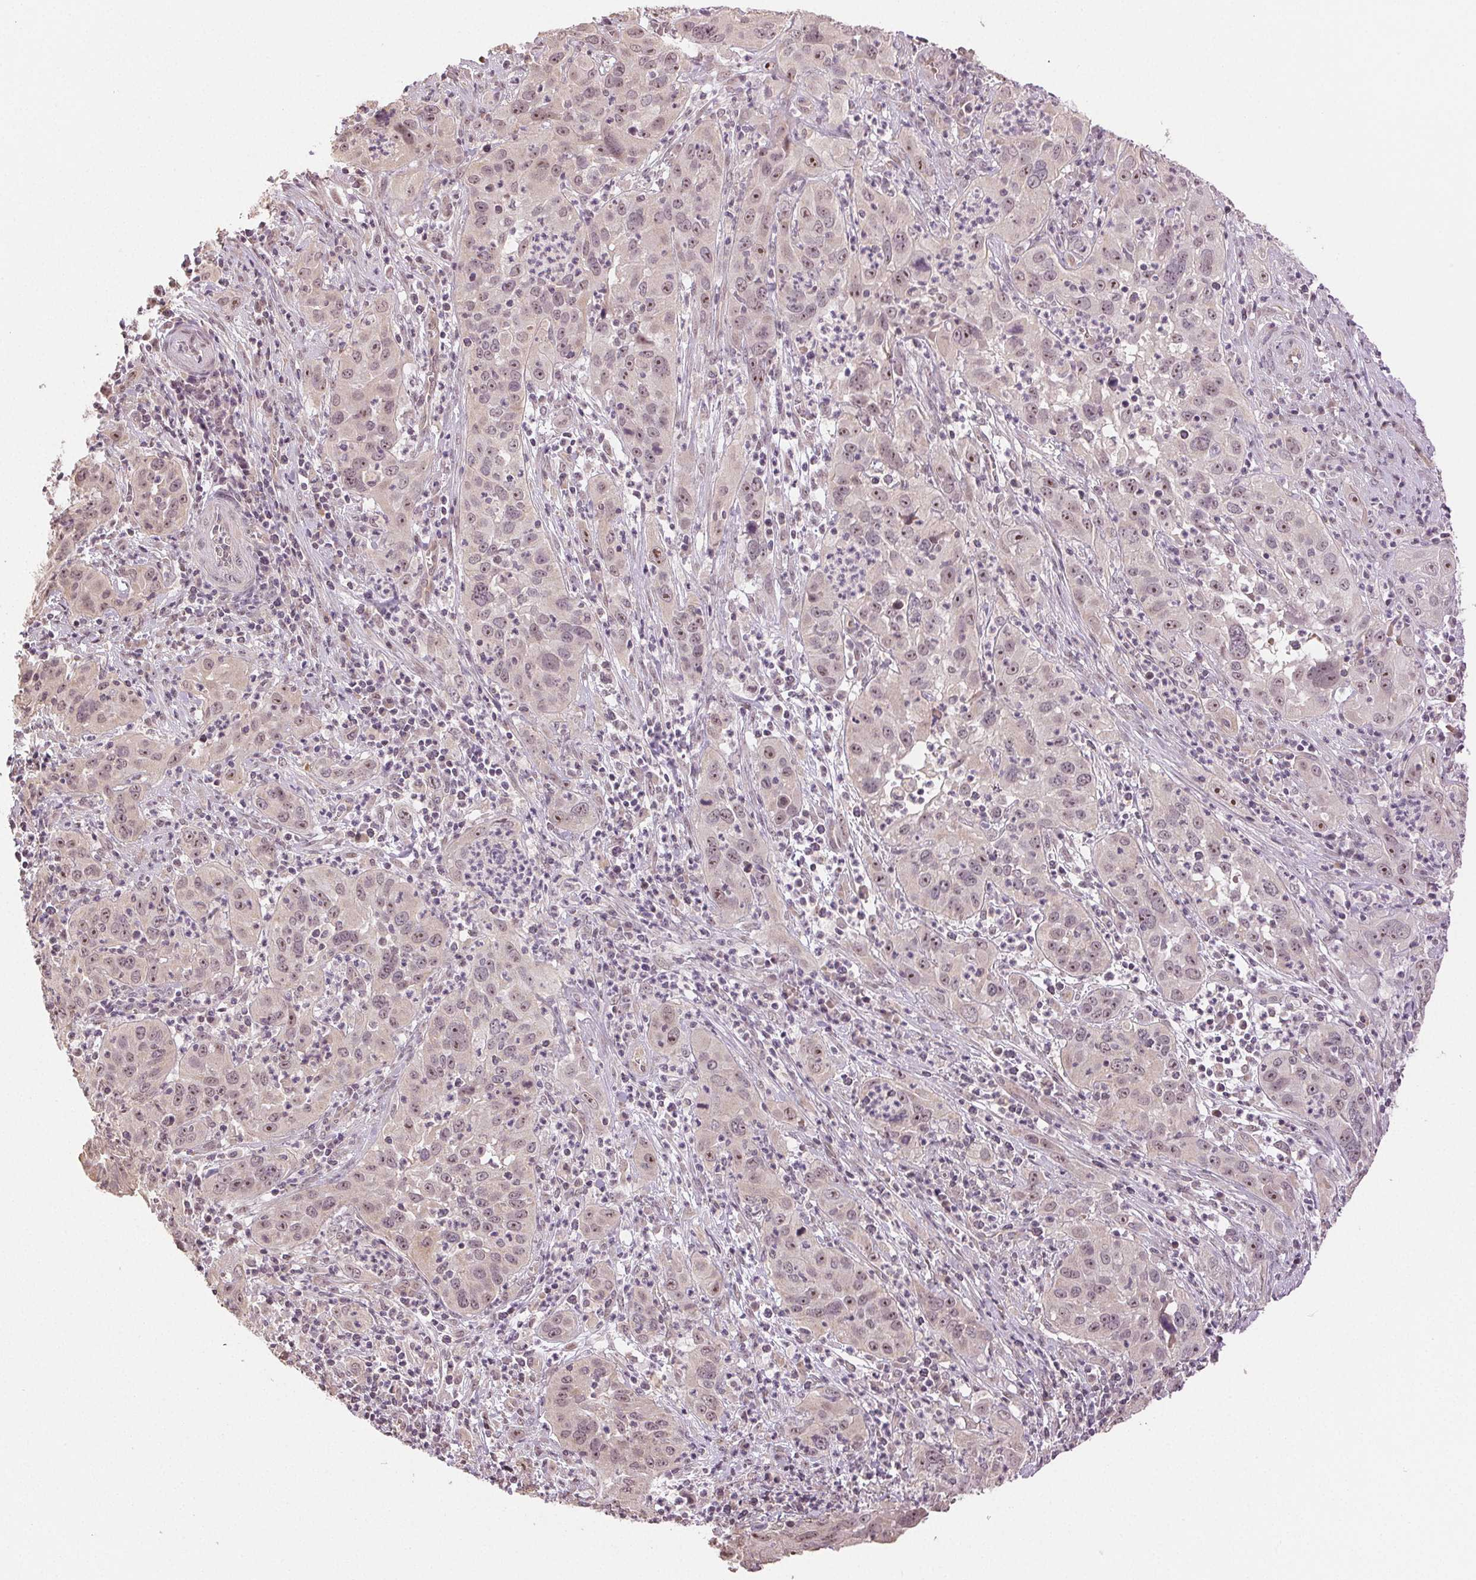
{"staining": {"intensity": "moderate", "quantity": "25%-75%", "location": "nuclear"}, "tissue": "cervical cancer", "cell_type": "Tumor cells", "image_type": "cancer", "snomed": [{"axis": "morphology", "description": "Squamous cell carcinoma, NOS"}, {"axis": "topography", "description": "Cervix"}], "caption": "Immunohistochemical staining of human cervical cancer shows moderate nuclear protein staining in about 25%-75% of tumor cells.", "gene": "PLCB1", "patient": {"sex": "female", "age": 32}}